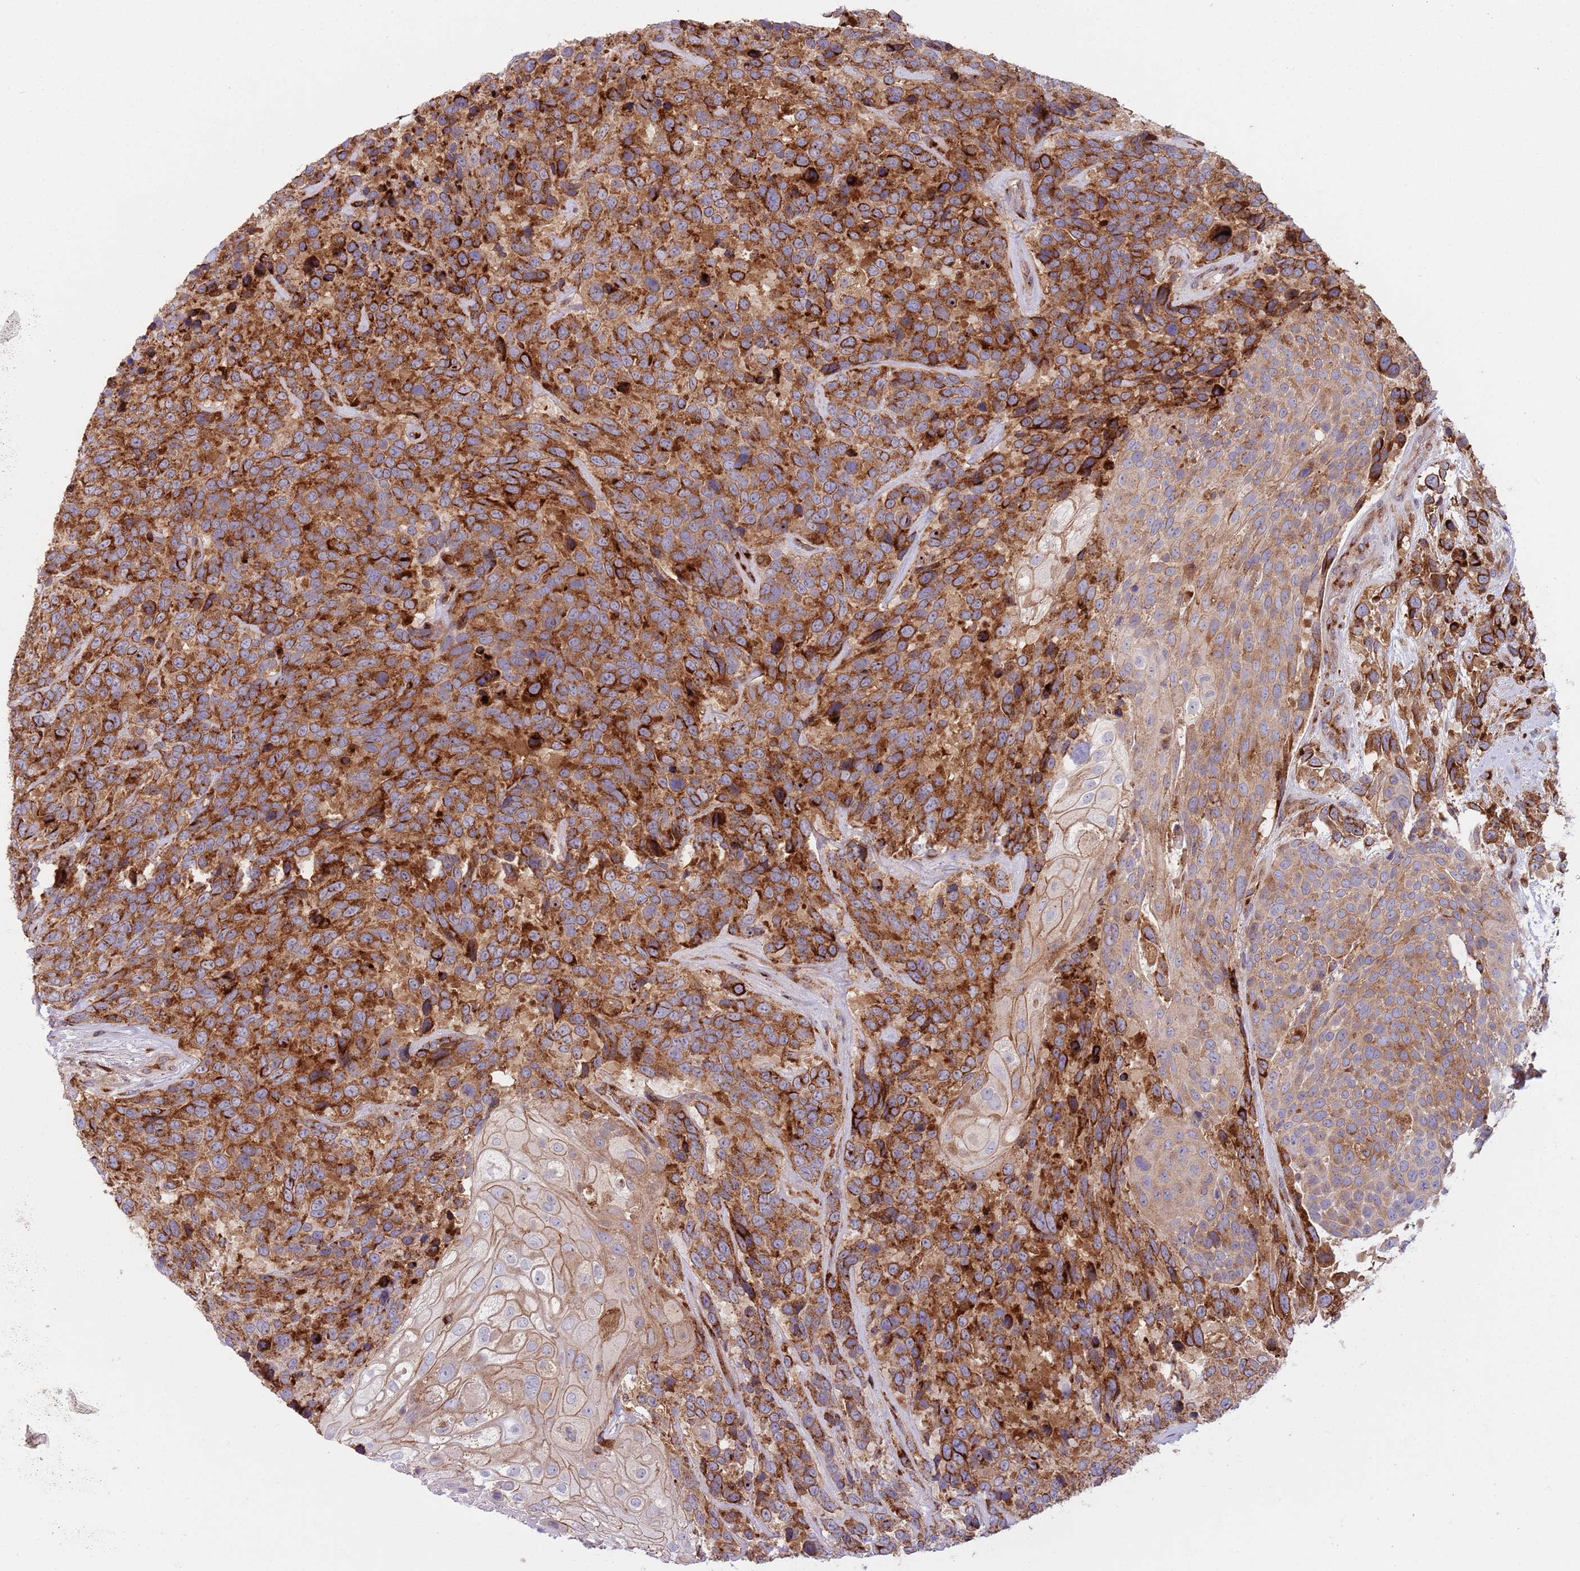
{"staining": {"intensity": "strong", "quantity": ">75%", "location": "cytoplasmic/membranous"}, "tissue": "urothelial cancer", "cell_type": "Tumor cells", "image_type": "cancer", "snomed": [{"axis": "morphology", "description": "Urothelial carcinoma, High grade"}, {"axis": "topography", "description": "Urinary bladder"}], "caption": "Urothelial carcinoma (high-grade) stained for a protein reveals strong cytoplasmic/membranous positivity in tumor cells.", "gene": "BTBD7", "patient": {"sex": "female", "age": 70}}